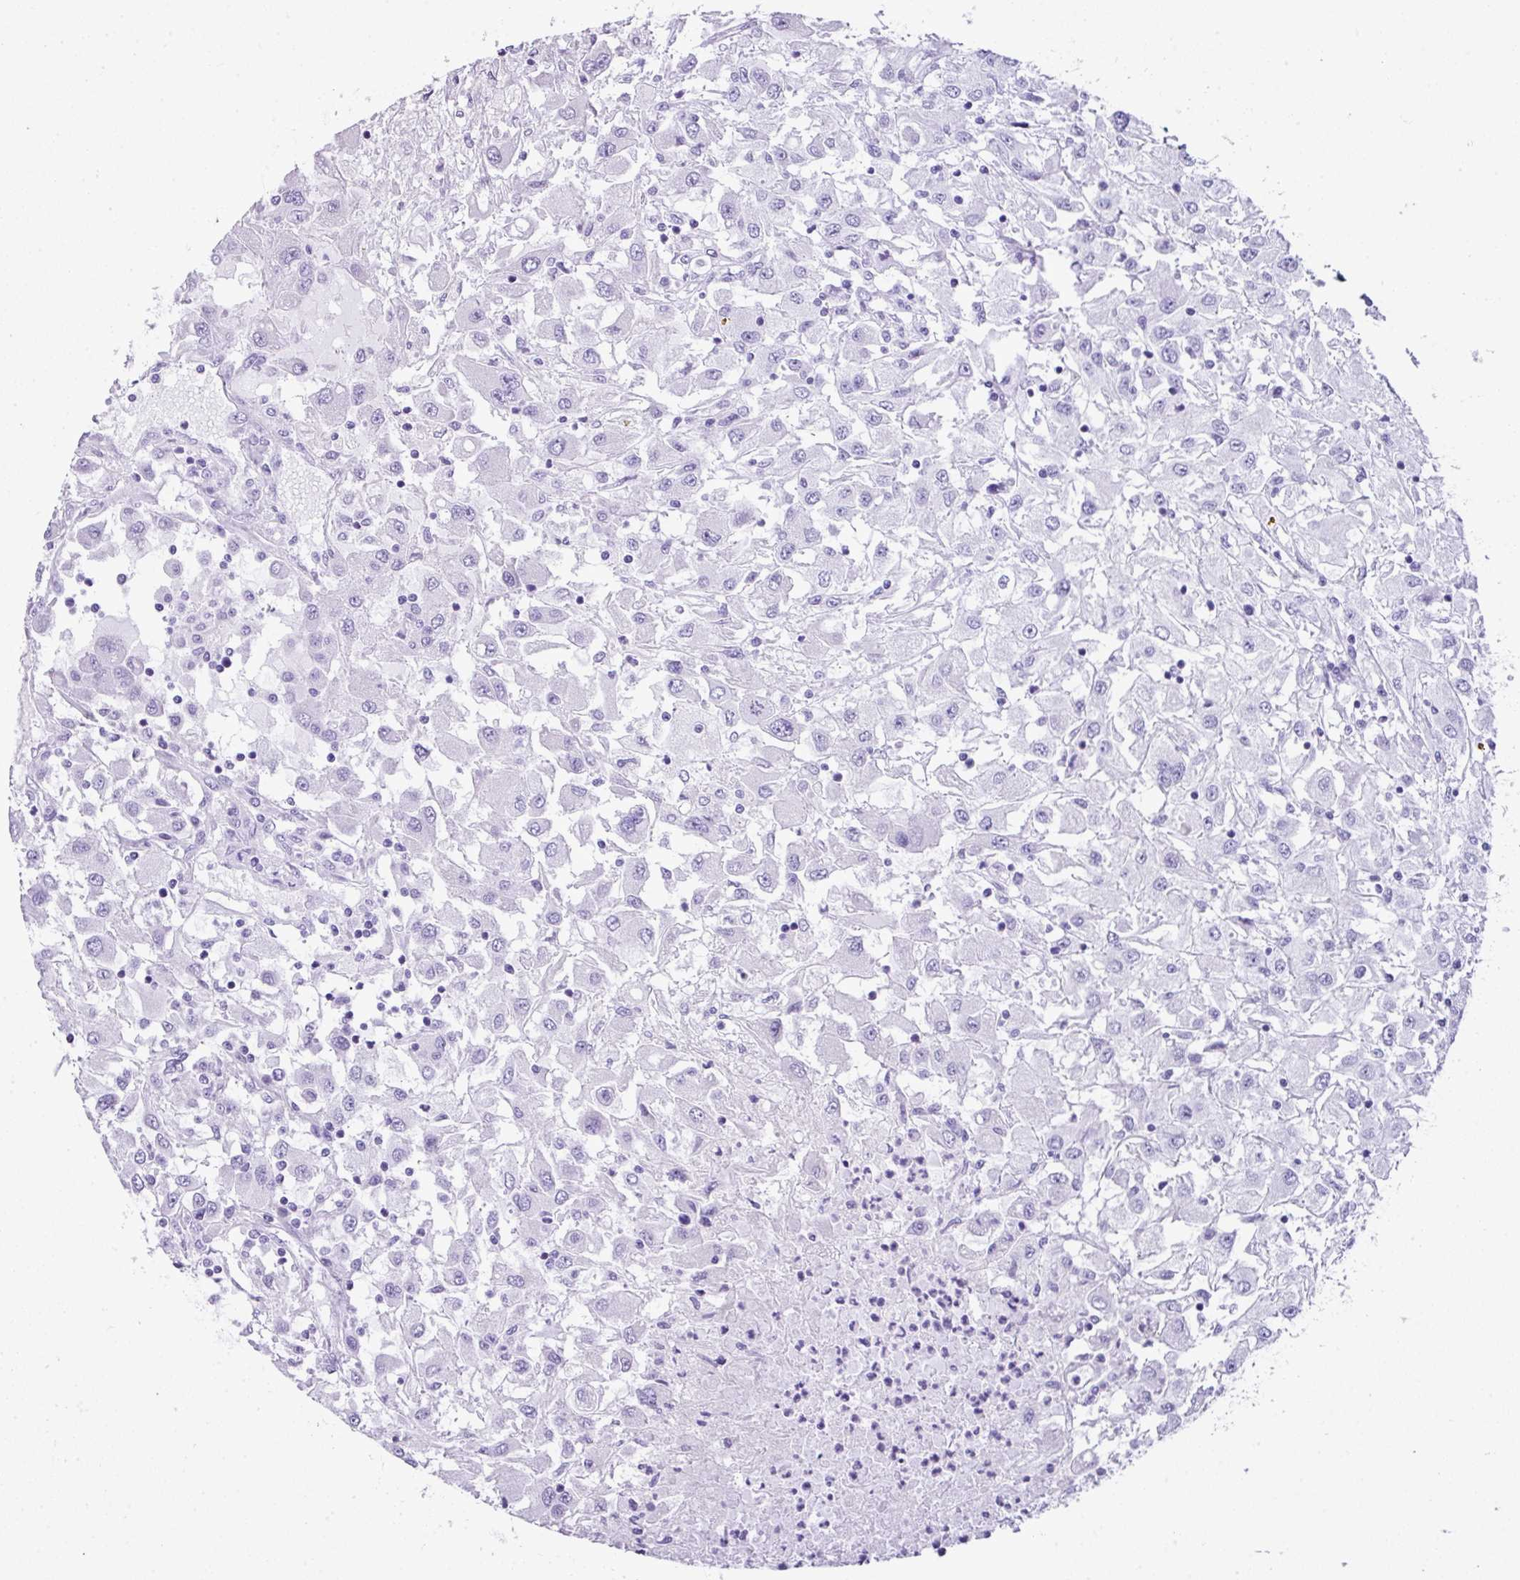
{"staining": {"intensity": "negative", "quantity": "none", "location": "none"}, "tissue": "renal cancer", "cell_type": "Tumor cells", "image_type": "cancer", "snomed": [{"axis": "morphology", "description": "Adenocarcinoma, NOS"}, {"axis": "topography", "description": "Kidney"}], "caption": "A micrograph of adenocarcinoma (renal) stained for a protein exhibits no brown staining in tumor cells.", "gene": "TNP1", "patient": {"sex": "female", "age": 67}}